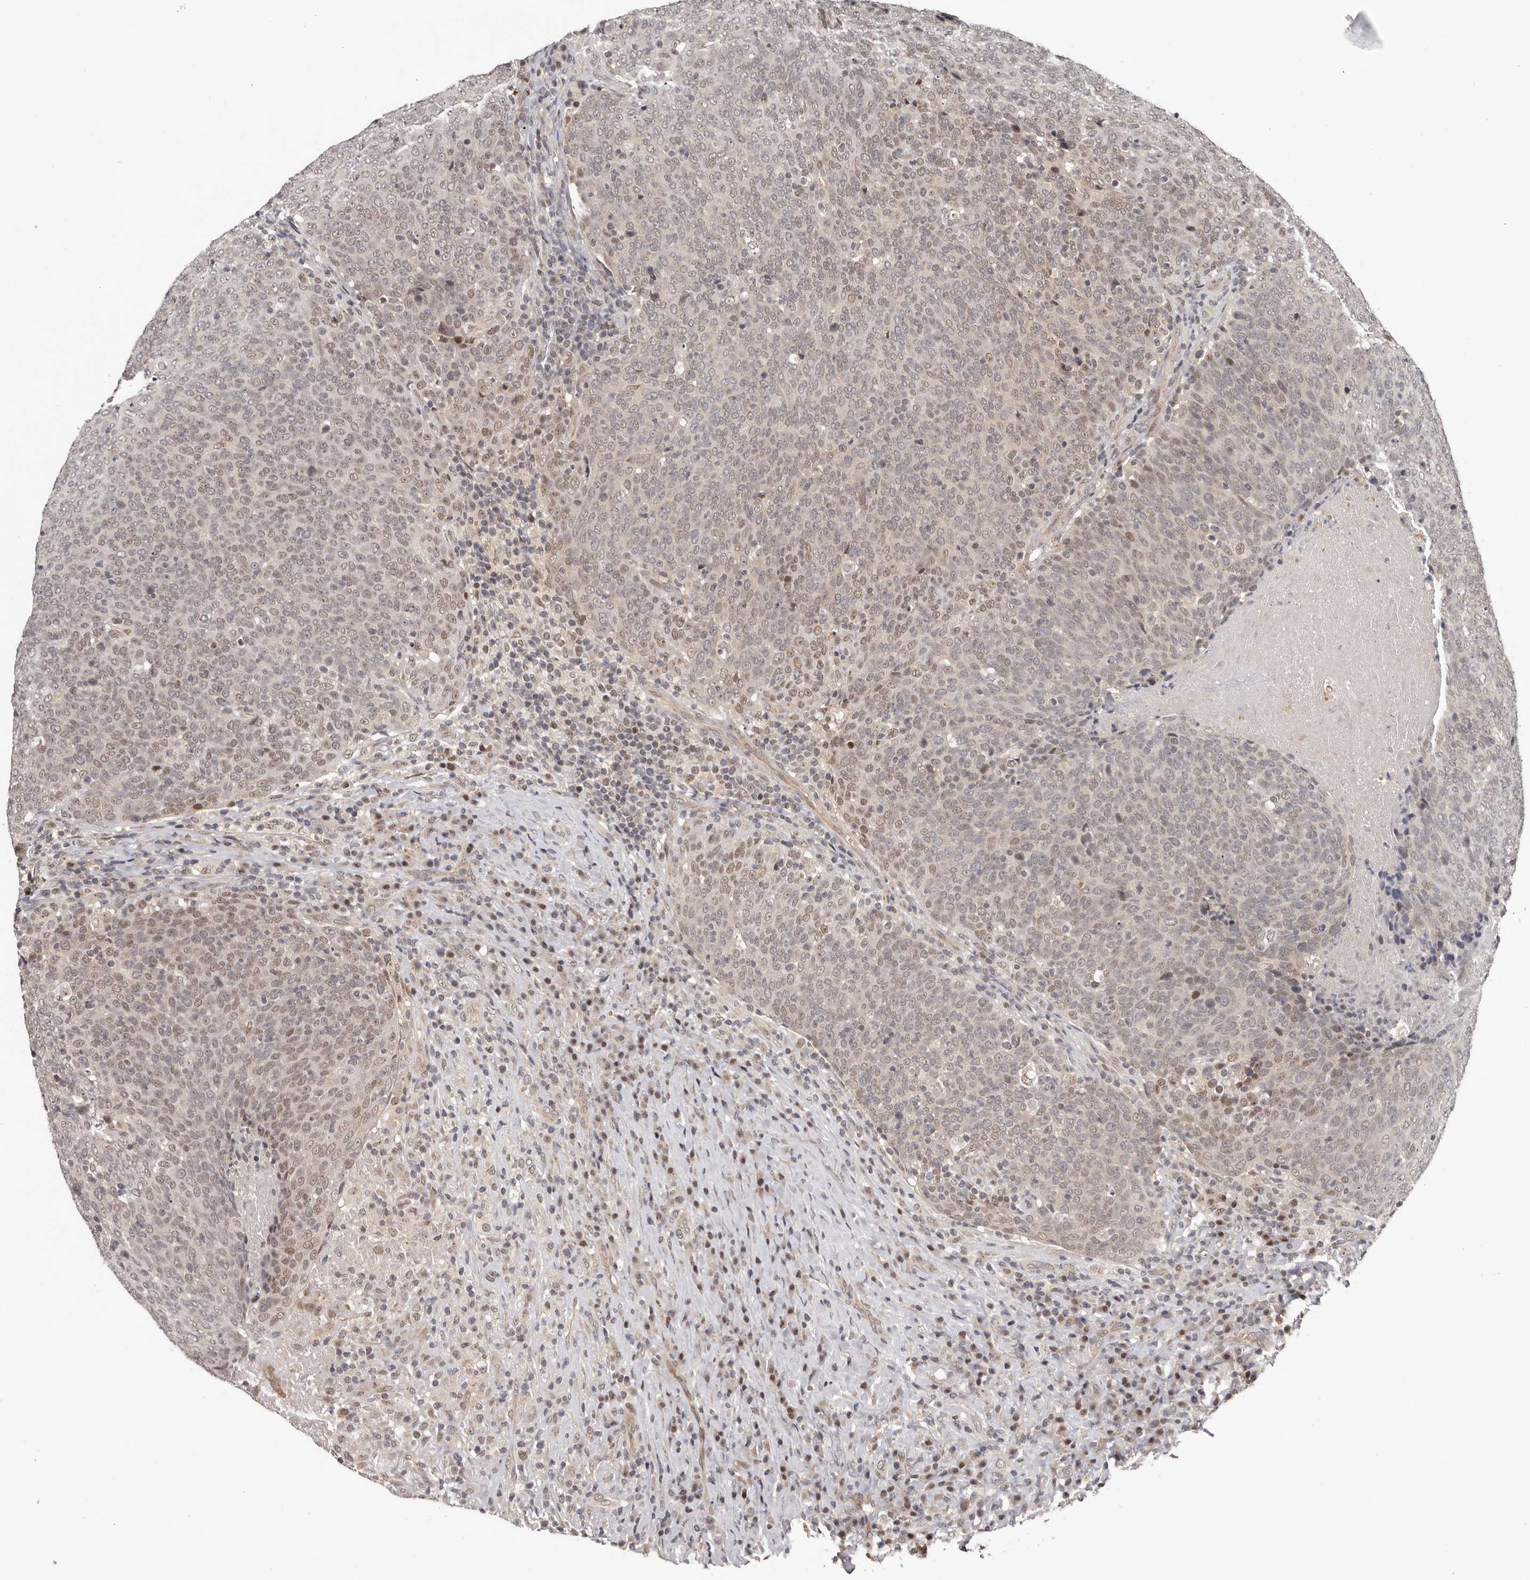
{"staining": {"intensity": "weak", "quantity": "25%-75%", "location": "nuclear"}, "tissue": "head and neck cancer", "cell_type": "Tumor cells", "image_type": "cancer", "snomed": [{"axis": "morphology", "description": "Squamous cell carcinoma, NOS"}, {"axis": "morphology", "description": "Squamous cell carcinoma, metastatic, NOS"}, {"axis": "topography", "description": "Lymph node"}, {"axis": "topography", "description": "Head-Neck"}], "caption": "A histopathology image of human head and neck cancer (squamous cell carcinoma) stained for a protein reveals weak nuclear brown staining in tumor cells.", "gene": "TBX5", "patient": {"sex": "male", "age": 62}}